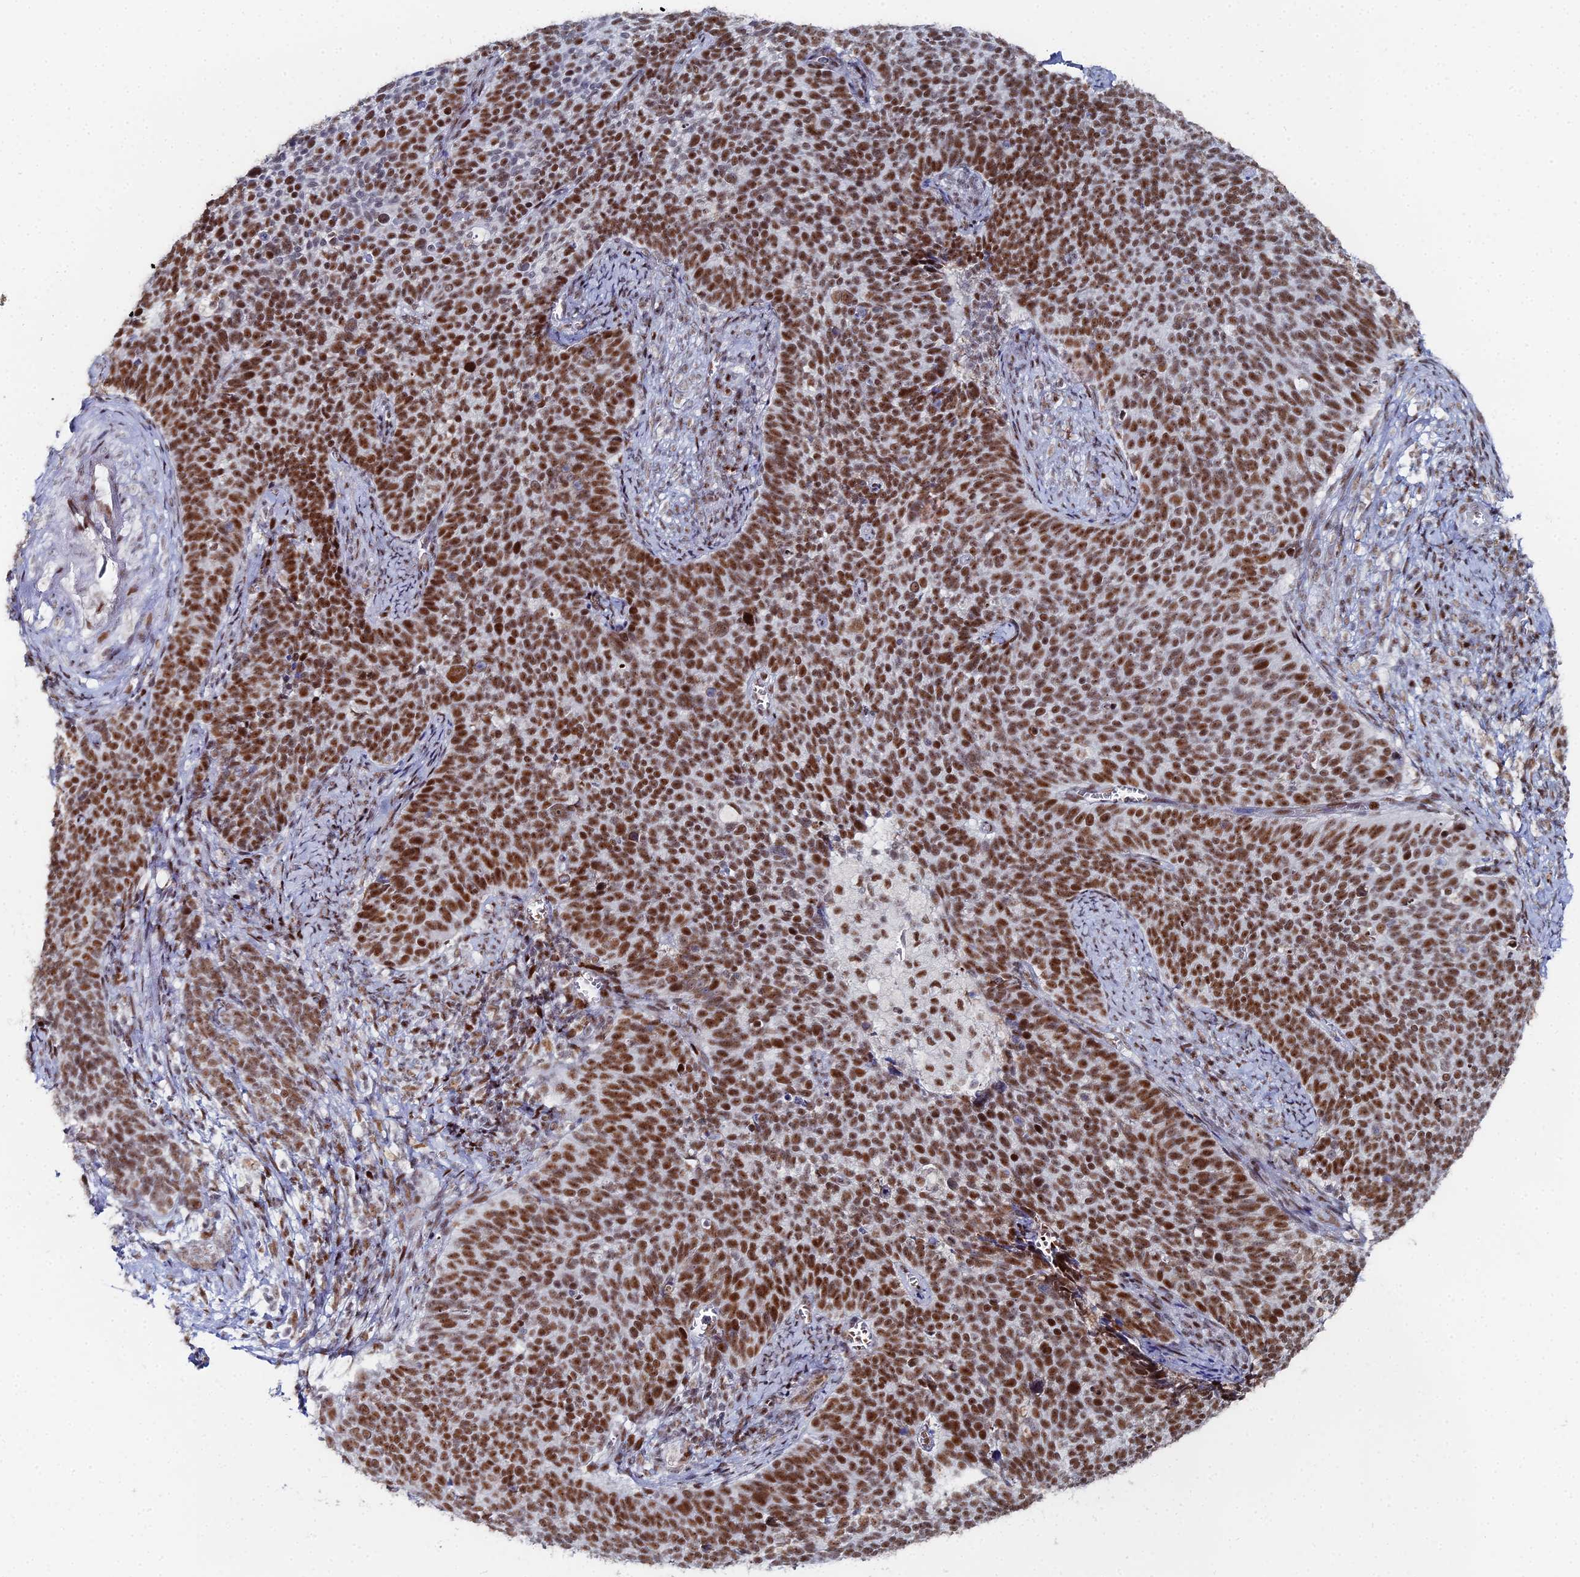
{"staining": {"intensity": "strong", "quantity": ">75%", "location": "nuclear"}, "tissue": "cervical cancer", "cell_type": "Tumor cells", "image_type": "cancer", "snomed": [{"axis": "morphology", "description": "Normal tissue, NOS"}, {"axis": "morphology", "description": "Squamous cell carcinoma, NOS"}, {"axis": "topography", "description": "Cervix"}], "caption": "Immunohistochemistry (IHC) photomicrograph of human squamous cell carcinoma (cervical) stained for a protein (brown), which shows high levels of strong nuclear positivity in approximately >75% of tumor cells.", "gene": "GSC2", "patient": {"sex": "female", "age": 39}}